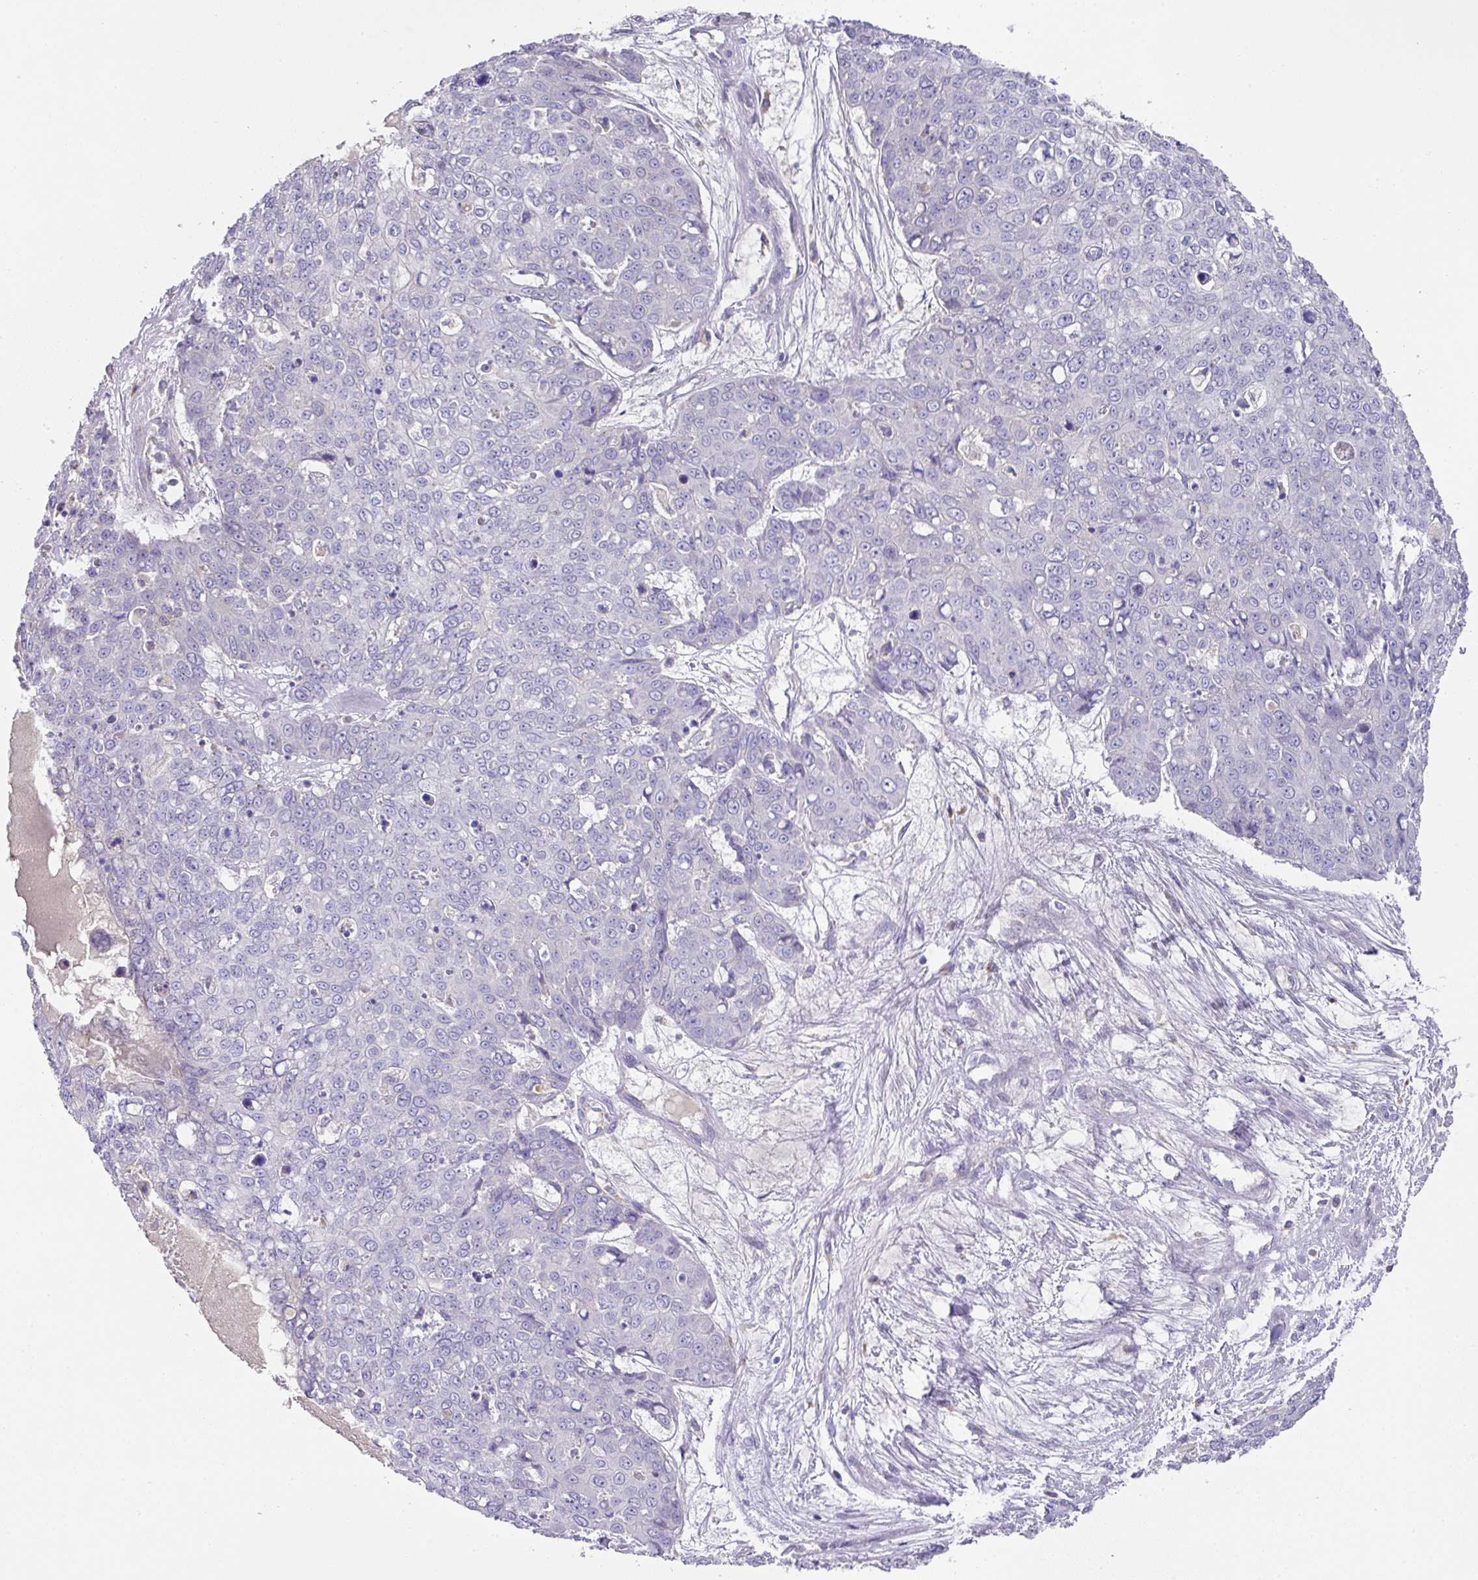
{"staining": {"intensity": "negative", "quantity": "none", "location": "none"}, "tissue": "skin cancer", "cell_type": "Tumor cells", "image_type": "cancer", "snomed": [{"axis": "morphology", "description": "Squamous cell carcinoma, NOS"}, {"axis": "topography", "description": "Skin"}], "caption": "Human skin cancer (squamous cell carcinoma) stained for a protein using immunohistochemistry (IHC) exhibits no expression in tumor cells.", "gene": "TARM1", "patient": {"sex": "male", "age": 71}}